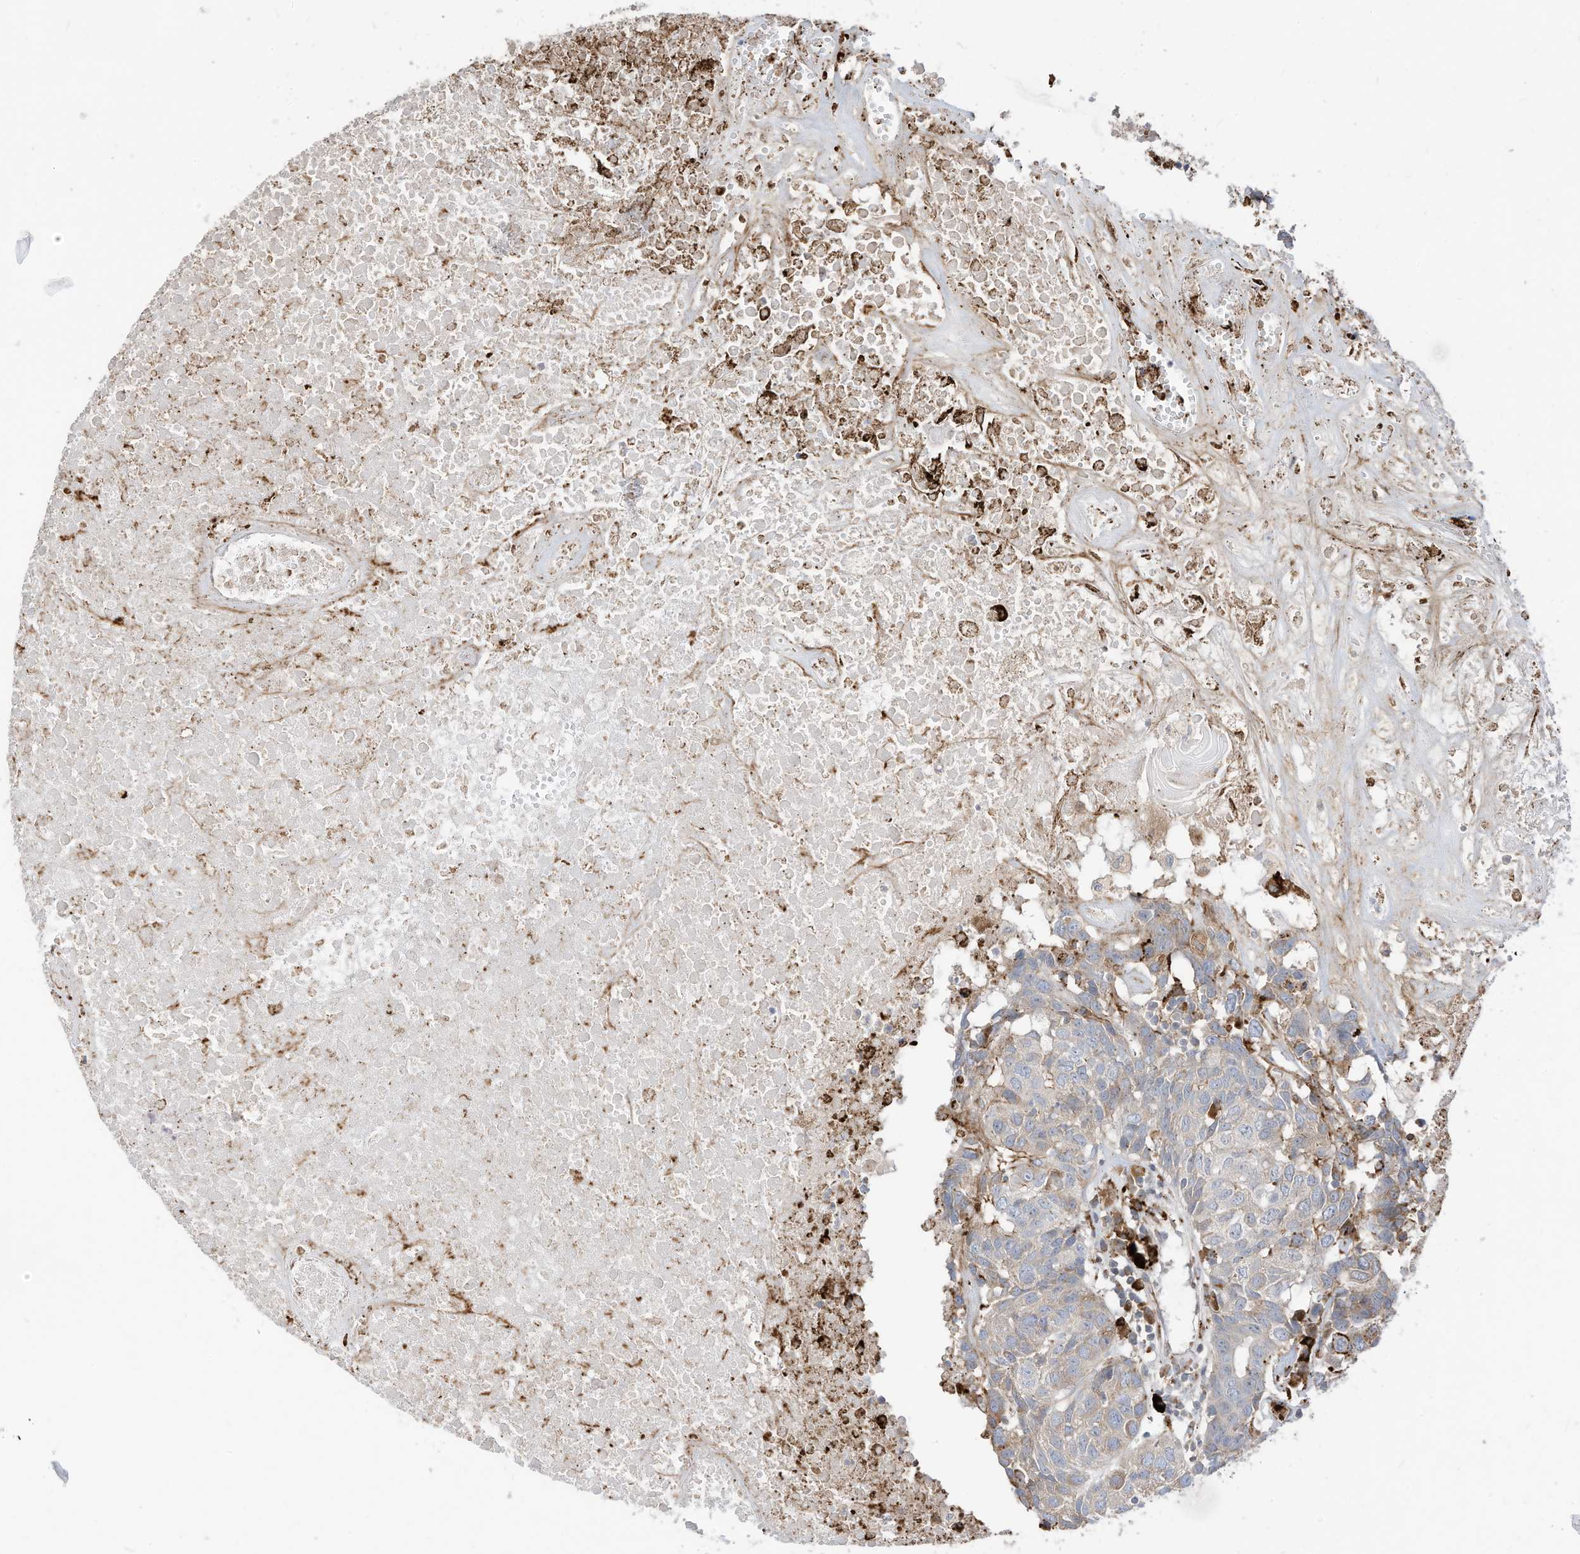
{"staining": {"intensity": "weak", "quantity": "<25%", "location": "cytoplasmic/membranous"}, "tissue": "head and neck cancer", "cell_type": "Tumor cells", "image_type": "cancer", "snomed": [{"axis": "morphology", "description": "Squamous cell carcinoma, NOS"}, {"axis": "topography", "description": "Head-Neck"}], "caption": "Protein analysis of head and neck cancer (squamous cell carcinoma) reveals no significant positivity in tumor cells.", "gene": "TRNAU1AP", "patient": {"sex": "male", "age": 66}}